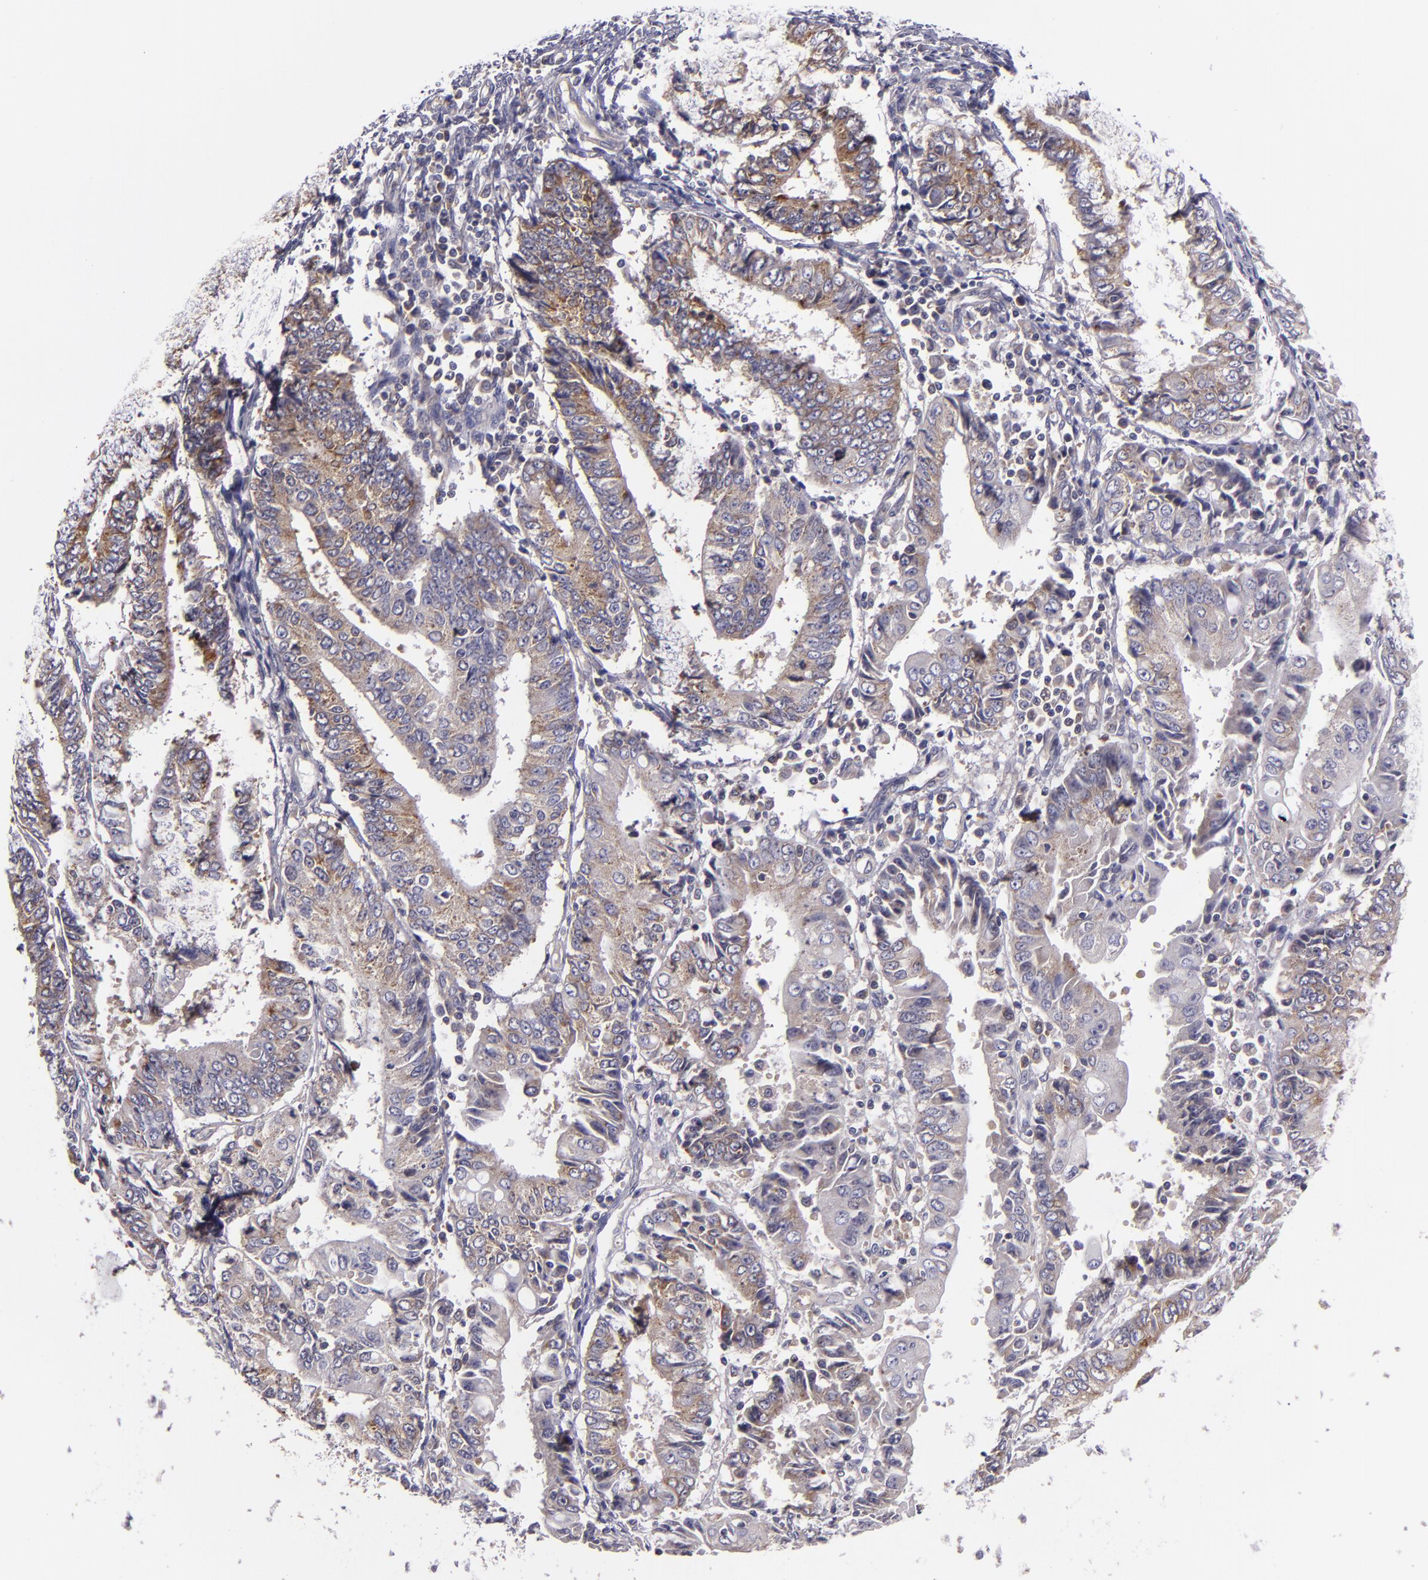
{"staining": {"intensity": "weak", "quantity": "25%-75%", "location": "cytoplasmic/membranous"}, "tissue": "endometrial cancer", "cell_type": "Tumor cells", "image_type": "cancer", "snomed": [{"axis": "morphology", "description": "Adenocarcinoma, NOS"}, {"axis": "topography", "description": "Endometrium"}], "caption": "Protein analysis of endometrial cancer (adenocarcinoma) tissue shows weak cytoplasmic/membranous staining in approximately 25%-75% of tumor cells. (DAB IHC, brown staining for protein, blue staining for nuclei).", "gene": "UPF3B", "patient": {"sex": "female", "age": 75}}